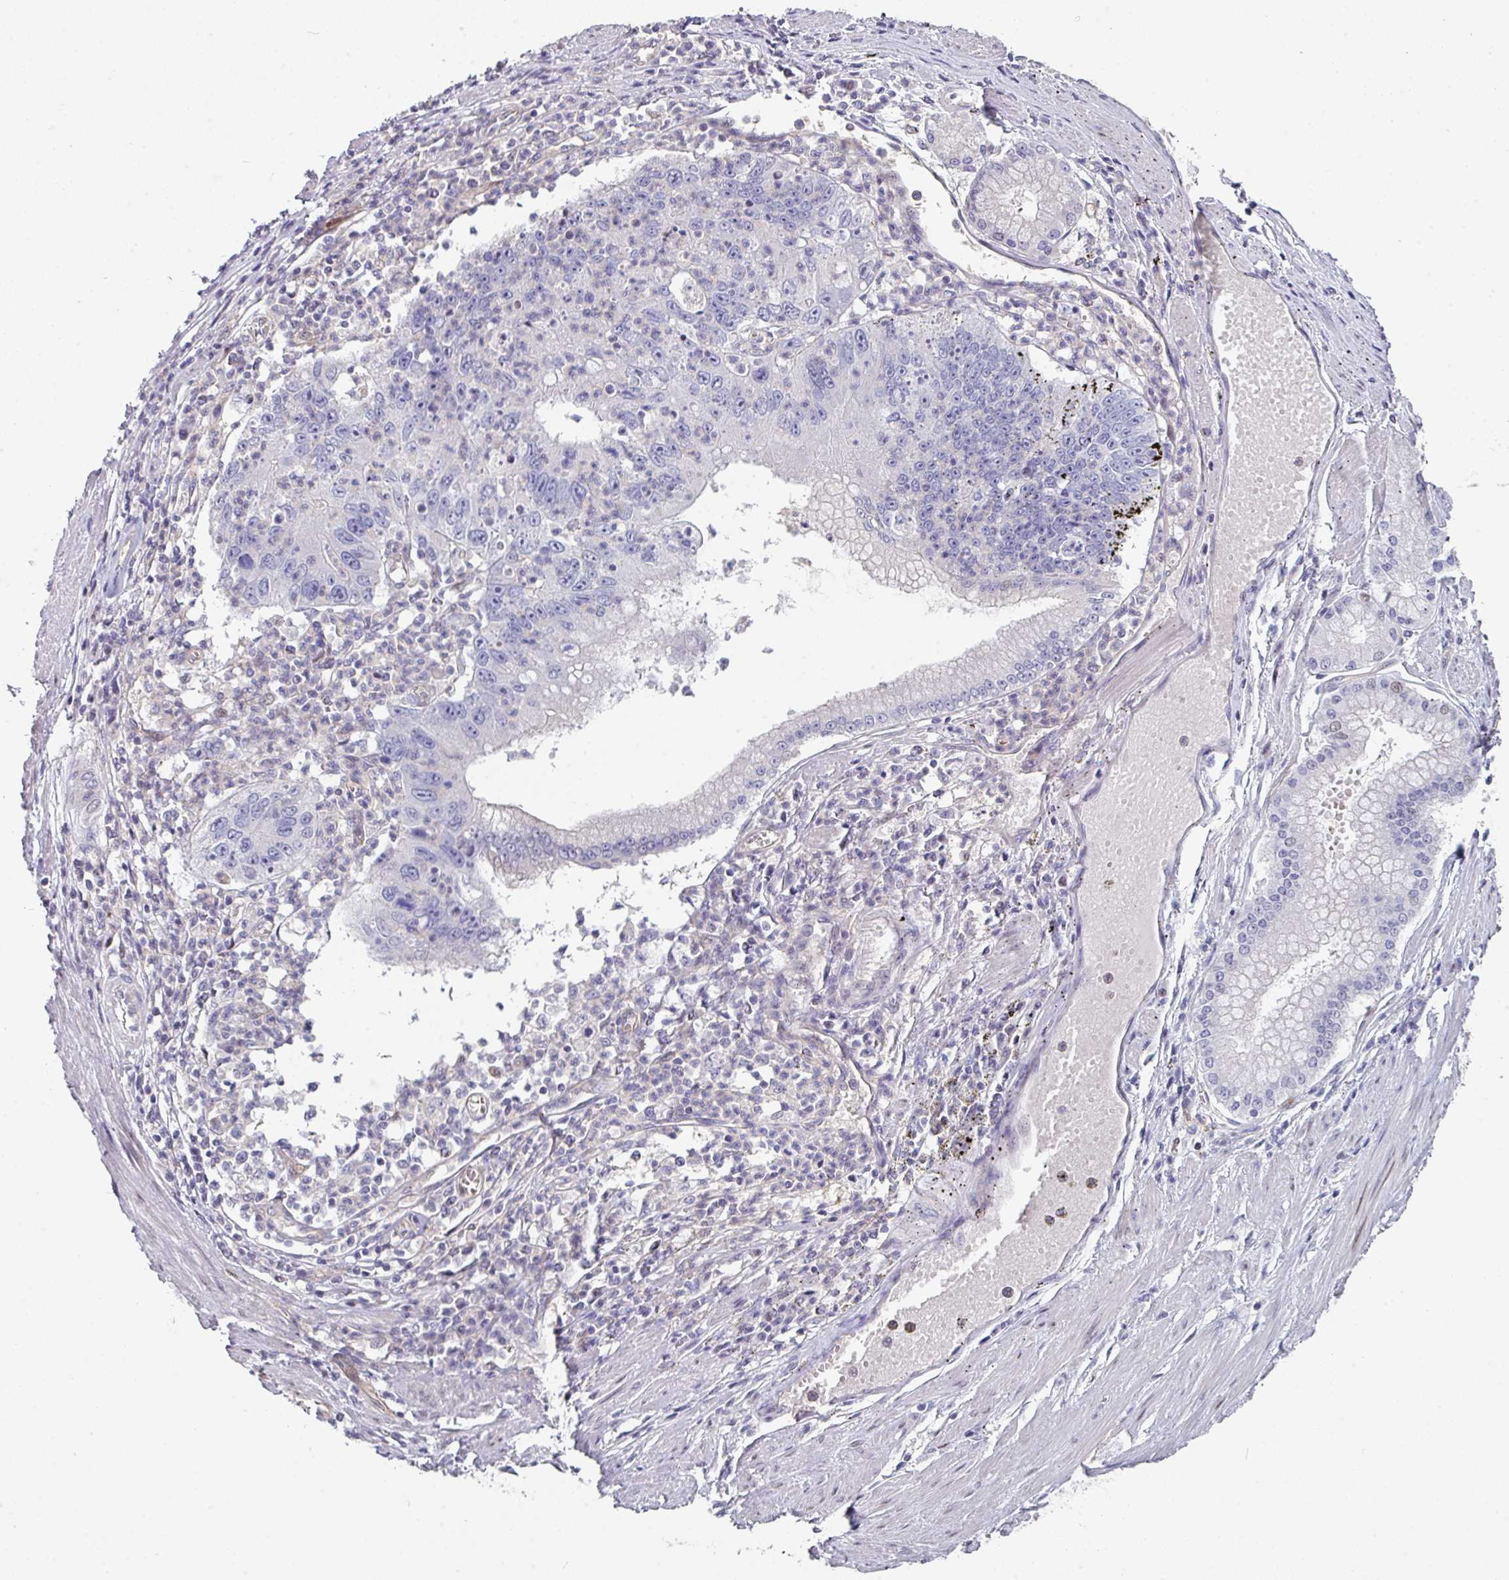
{"staining": {"intensity": "negative", "quantity": "none", "location": "none"}, "tissue": "stomach cancer", "cell_type": "Tumor cells", "image_type": "cancer", "snomed": [{"axis": "morphology", "description": "Adenocarcinoma, NOS"}, {"axis": "topography", "description": "Stomach"}], "caption": "Tumor cells show no significant expression in stomach cancer.", "gene": "ANO9", "patient": {"sex": "male", "age": 59}}